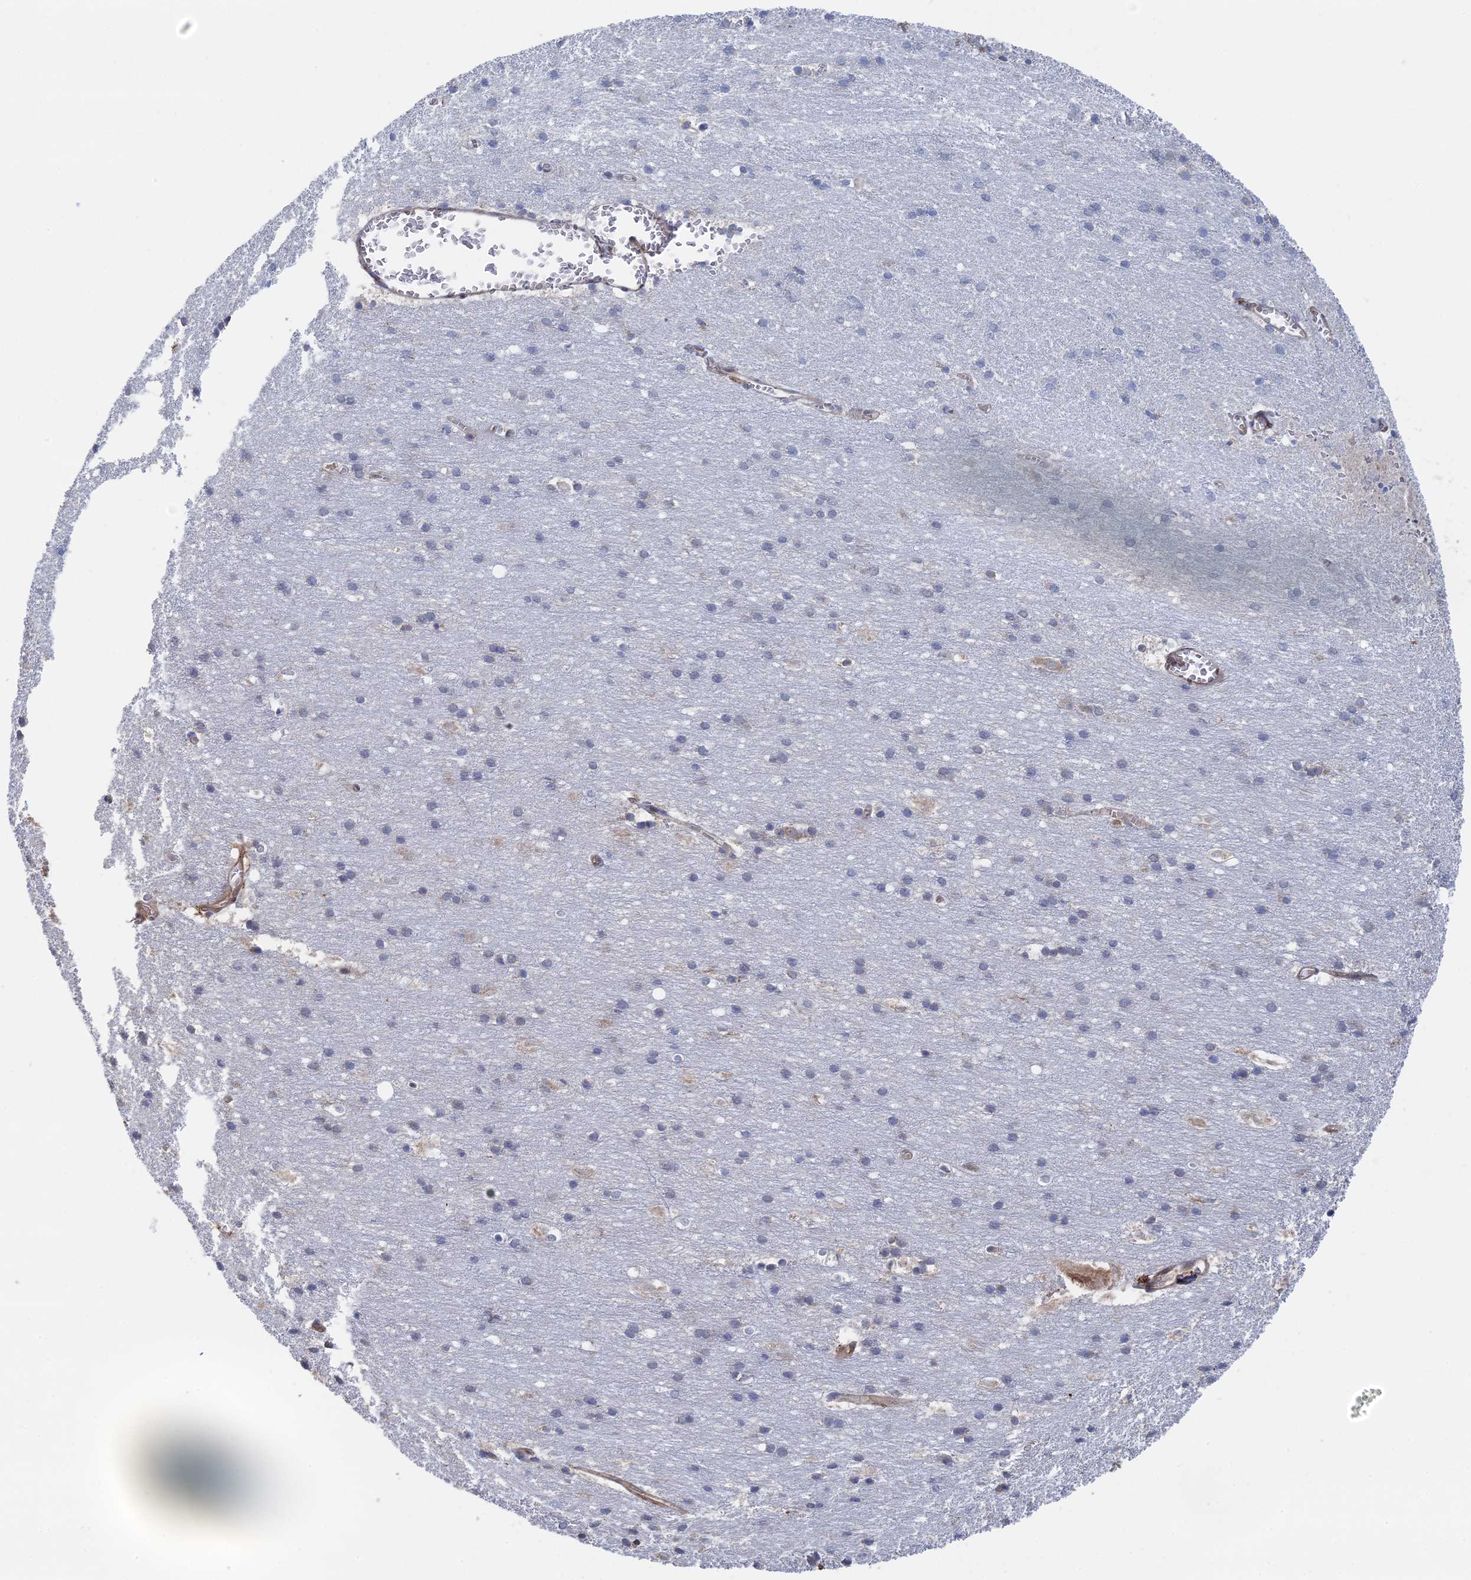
{"staining": {"intensity": "moderate", "quantity": ">75%", "location": "cytoplasmic/membranous"}, "tissue": "cerebral cortex", "cell_type": "Endothelial cells", "image_type": "normal", "snomed": [{"axis": "morphology", "description": "Normal tissue, NOS"}, {"axis": "topography", "description": "Cerebral cortex"}], "caption": "Normal cerebral cortex shows moderate cytoplasmic/membranous positivity in approximately >75% of endothelial cells.", "gene": "BPIFB6", "patient": {"sex": "male", "age": 54}}